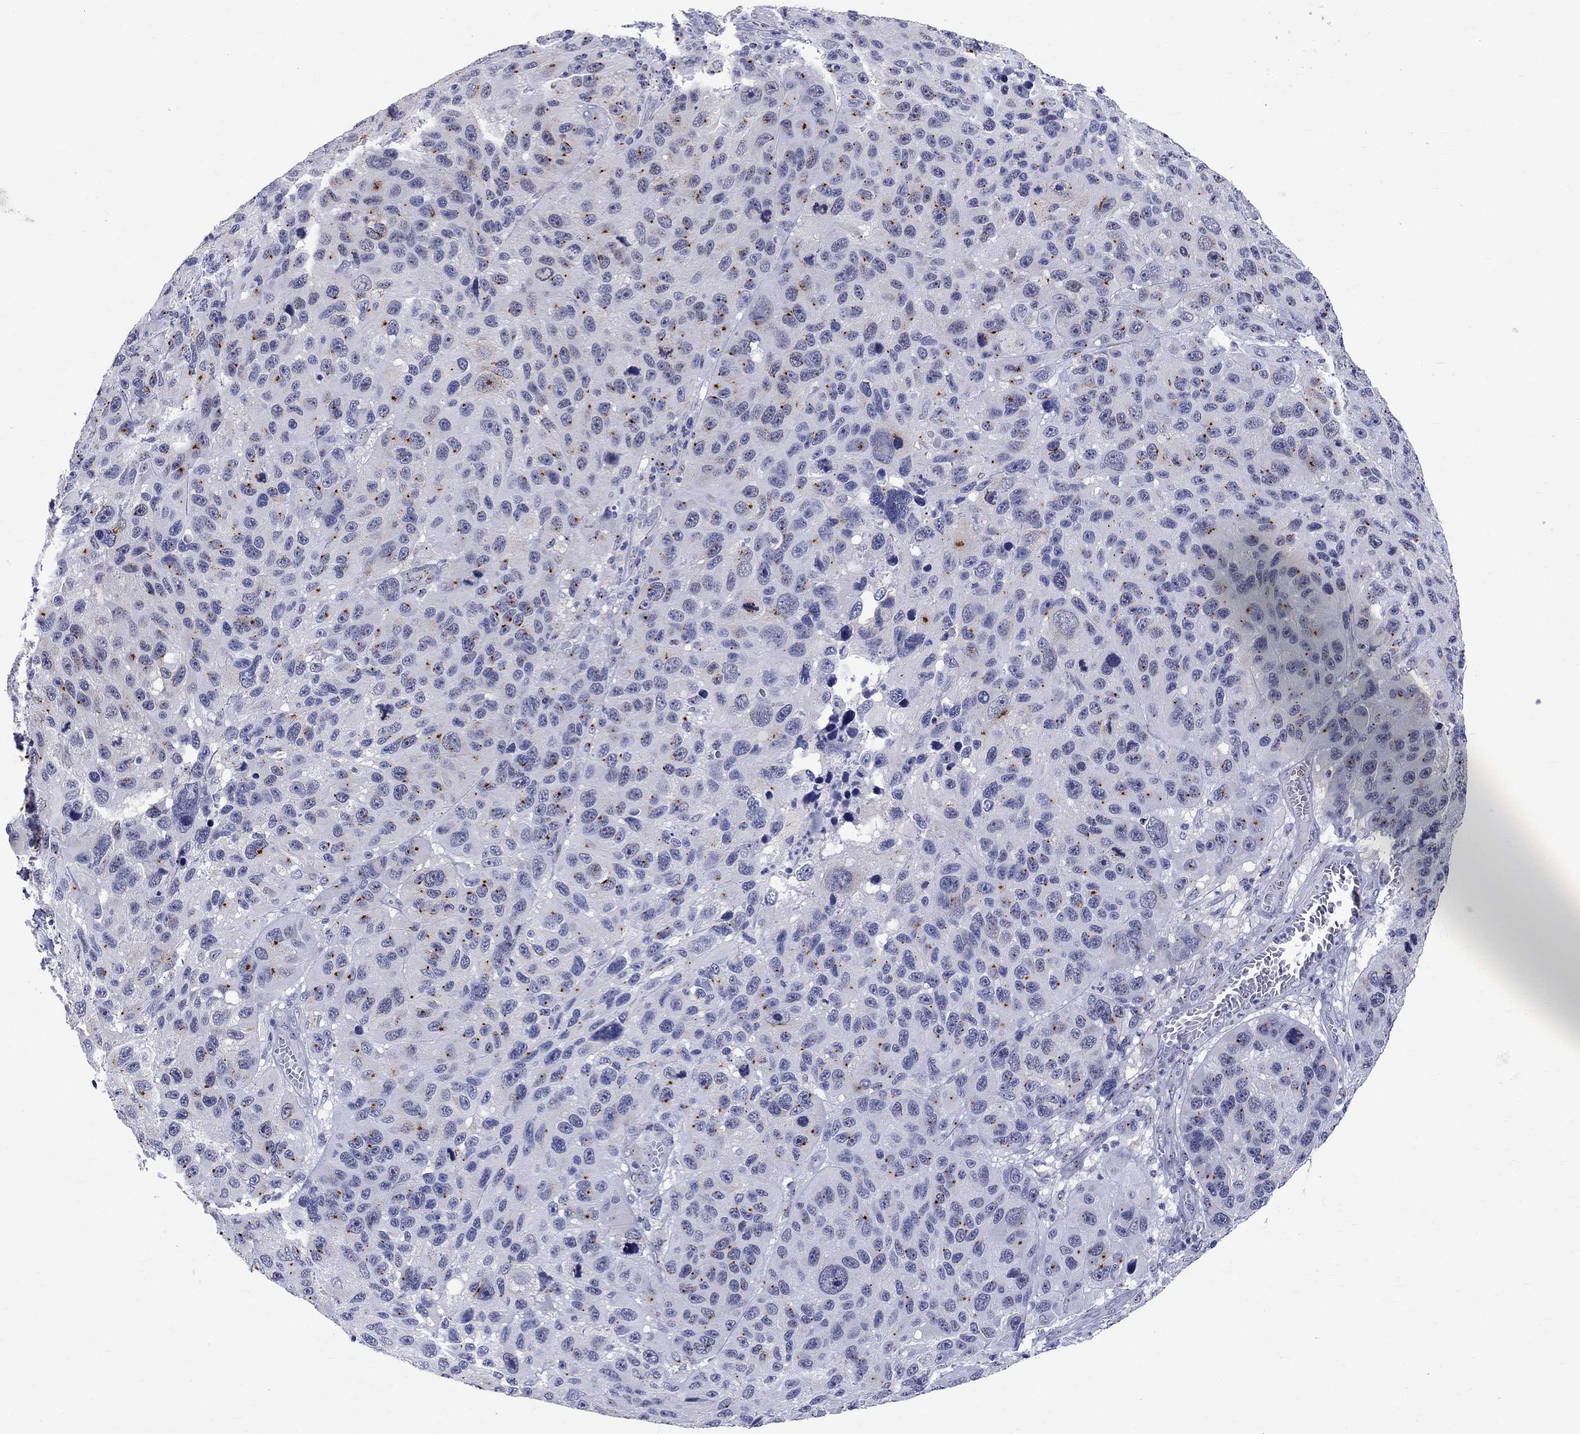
{"staining": {"intensity": "negative", "quantity": "none", "location": "none"}, "tissue": "melanoma", "cell_type": "Tumor cells", "image_type": "cancer", "snomed": [{"axis": "morphology", "description": "Malignant melanoma, NOS"}, {"axis": "topography", "description": "Skin"}], "caption": "Histopathology image shows no significant protein staining in tumor cells of malignant melanoma. (Immunohistochemistry, brightfield microscopy, high magnification).", "gene": "CEP43", "patient": {"sex": "male", "age": 53}}